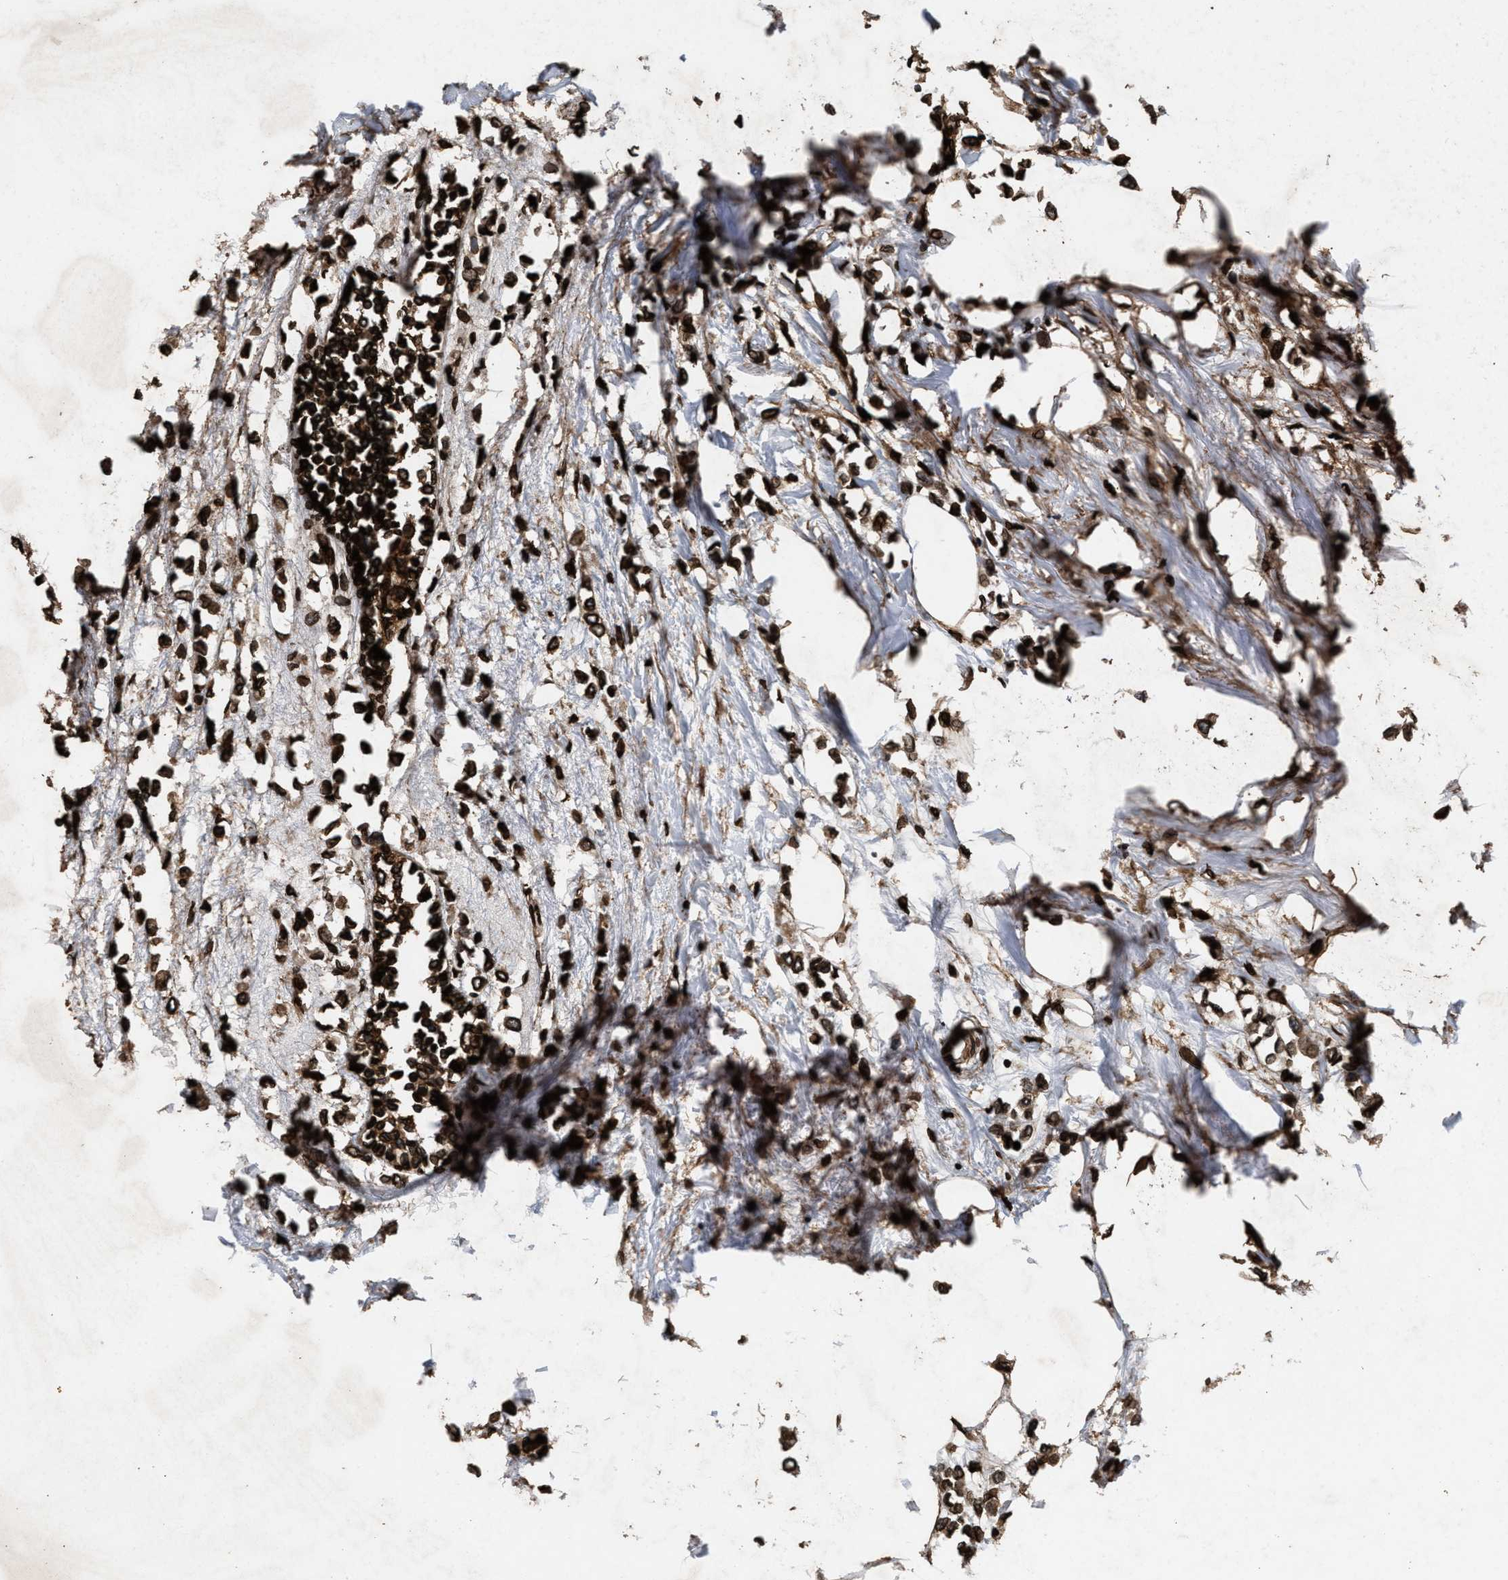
{"staining": {"intensity": "strong", "quantity": ">75%", "location": "cytoplasmic/membranous,nuclear"}, "tissue": "breast cancer", "cell_type": "Tumor cells", "image_type": "cancer", "snomed": [{"axis": "morphology", "description": "Lobular carcinoma"}, {"axis": "topography", "description": "Breast"}], "caption": "Immunohistochemical staining of human breast lobular carcinoma displays strong cytoplasmic/membranous and nuclear protein positivity in approximately >75% of tumor cells.", "gene": "ACCS", "patient": {"sex": "female", "age": 51}}